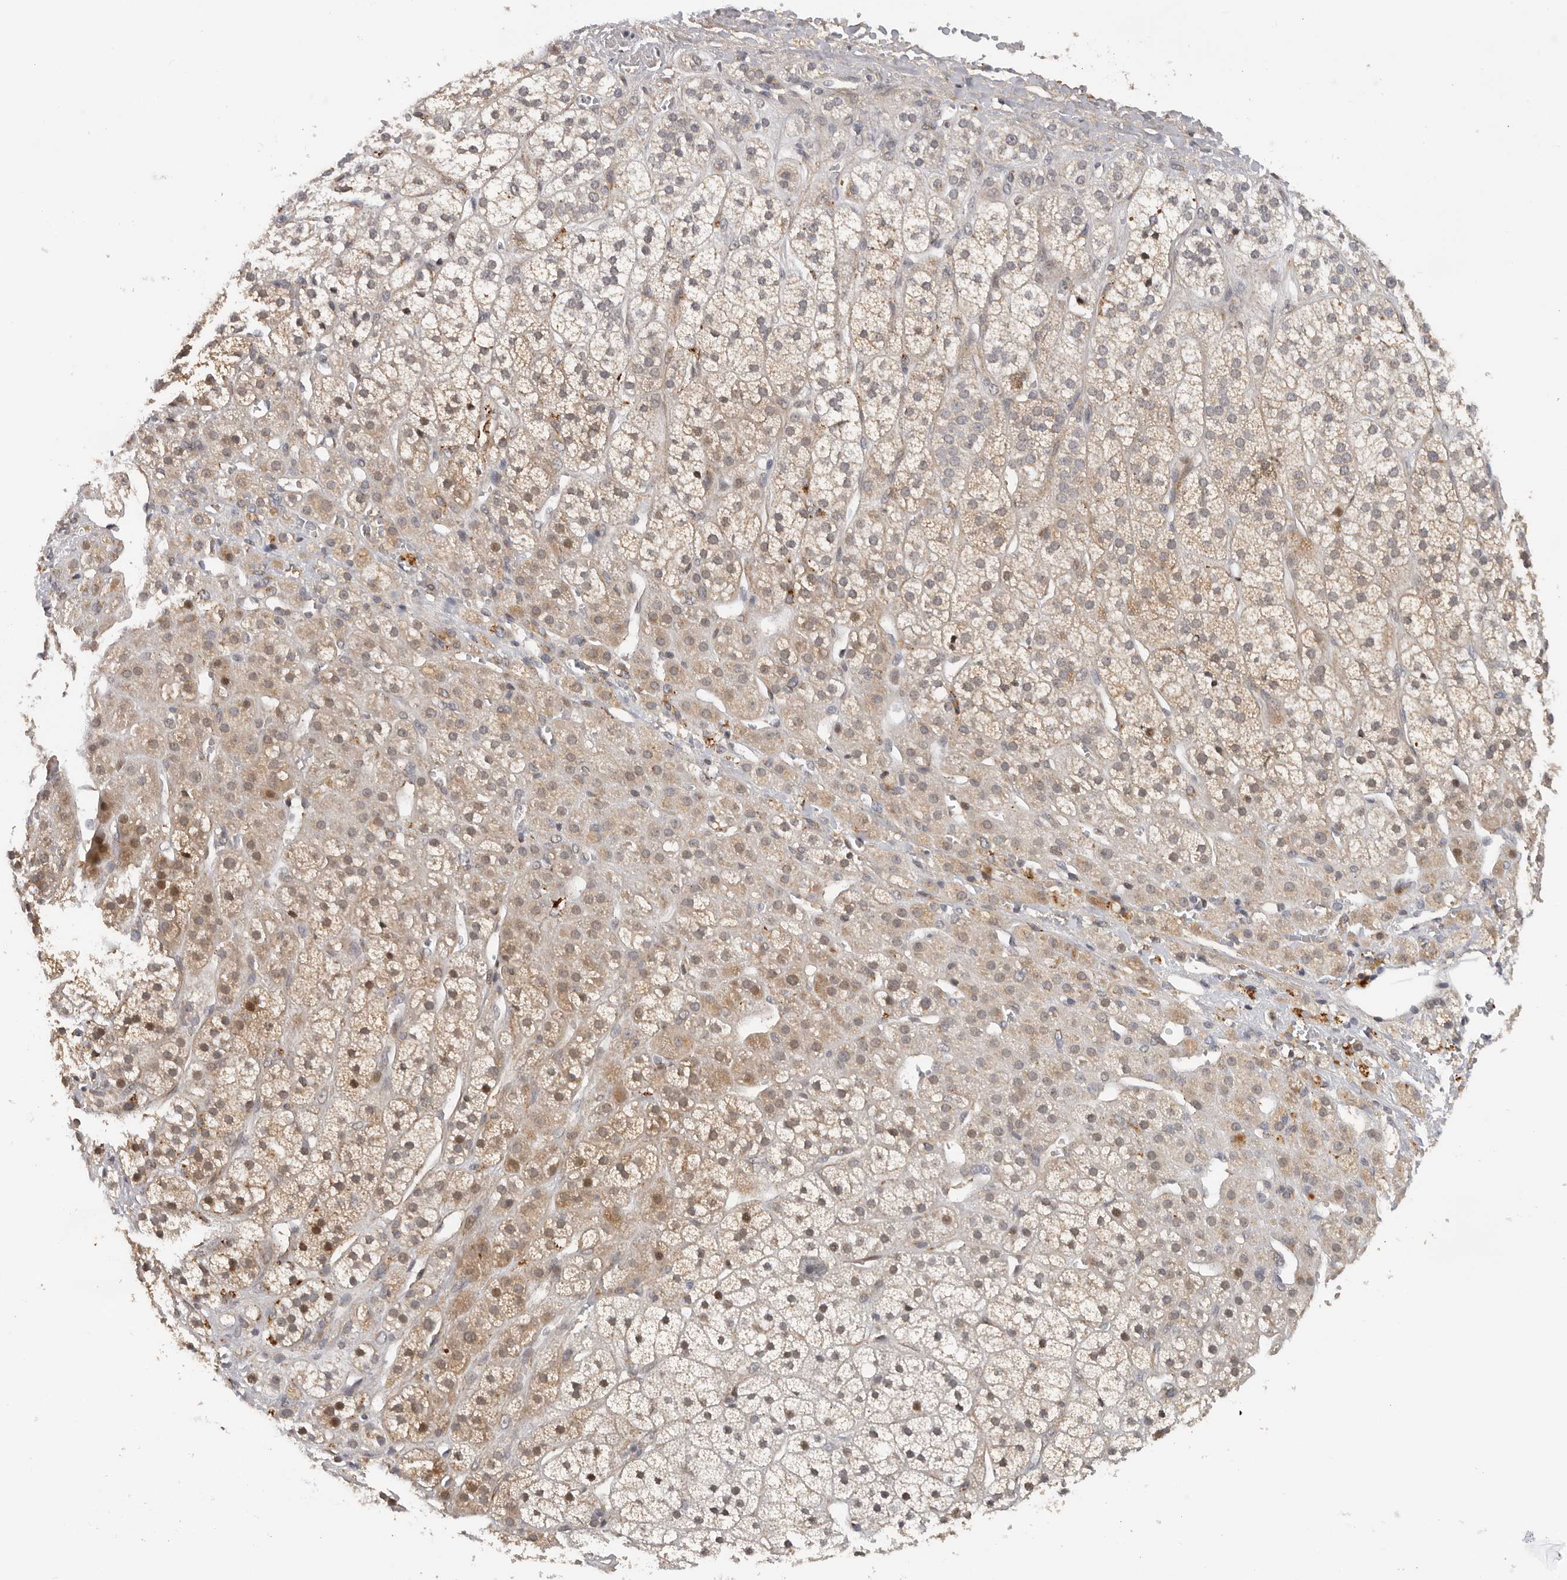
{"staining": {"intensity": "moderate", "quantity": ">75%", "location": "cytoplasmic/membranous,nuclear"}, "tissue": "adrenal gland", "cell_type": "Glandular cells", "image_type": "normal", "snomed": [{"axis": "morphology", "description": "Normal tissue, NOS"}, {"axis": "topography", "description": "Adrenal gland"}], "caption": "Immunohistochemical staining of normal adrenal gland displays moderate cytoplasmic/membranous,nuclear protein expression in about >75% of glandular cells.", "gene": "RNF157", "patient": {"sex": "male", "age": 56}}